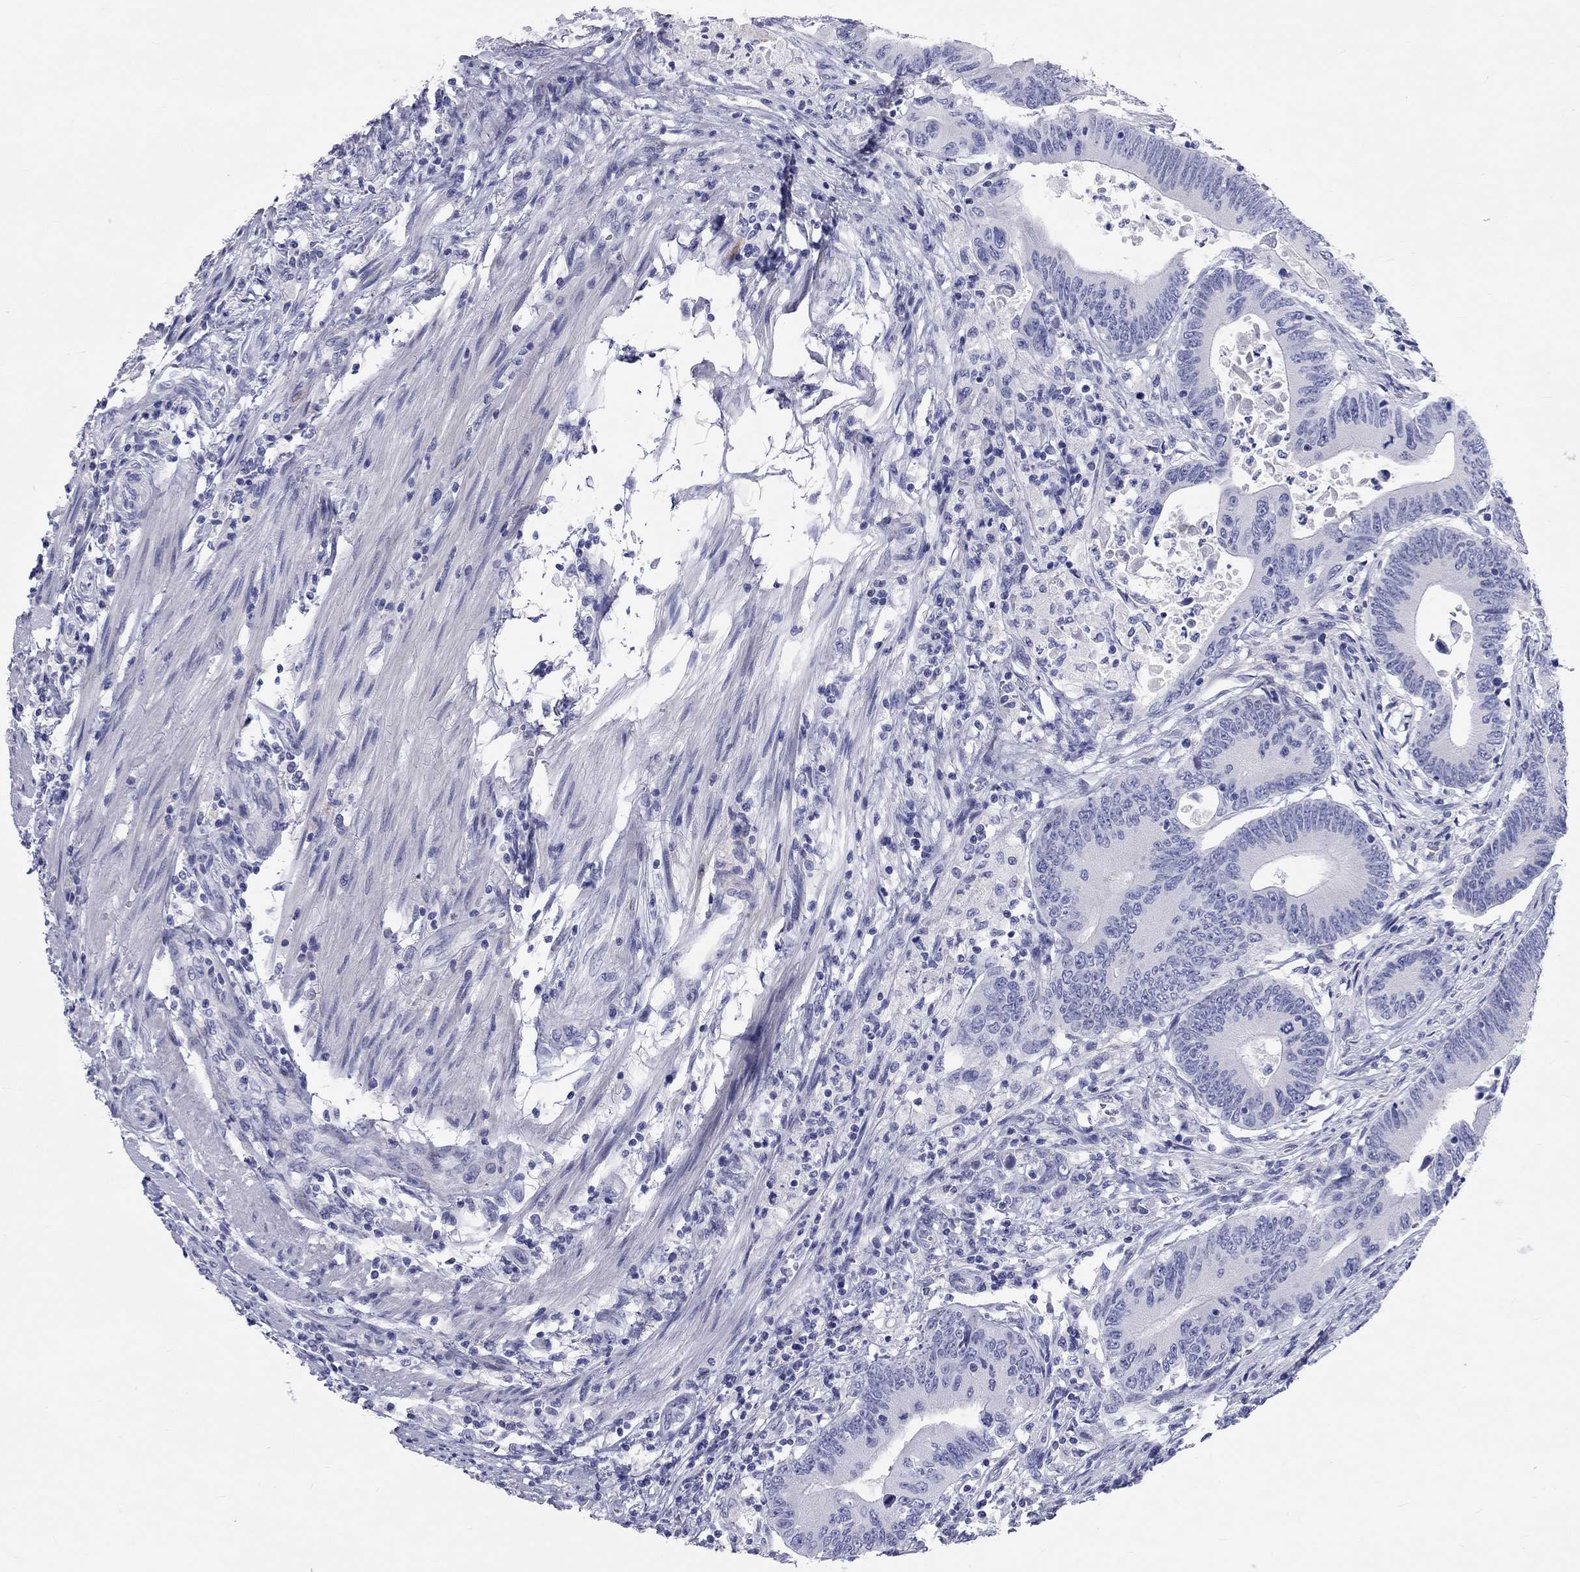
{"staining": {"intensity": "negative", "quantity": "none", "location": "none"}, "tissue": "colorectal cancer", "cell_type": "Tumor cells", "image_type": "cancer", "snomed": [{"axis": "morphology", "description": "Adenocarcinoma, NOS"}, {"axis": "topography", "description": "Colon"}], "caption": "A high-resolution histopathology image shows immunohistochemistry staining of adenocarcinoma (colorectal), which demonstrates no significant staining in tumor cells. (DAB (3,3'-diaminobenzidine) IHC, high magnification).", "gene": "PCDHGC5", "patient": {"sex": "female", "age": 90}}